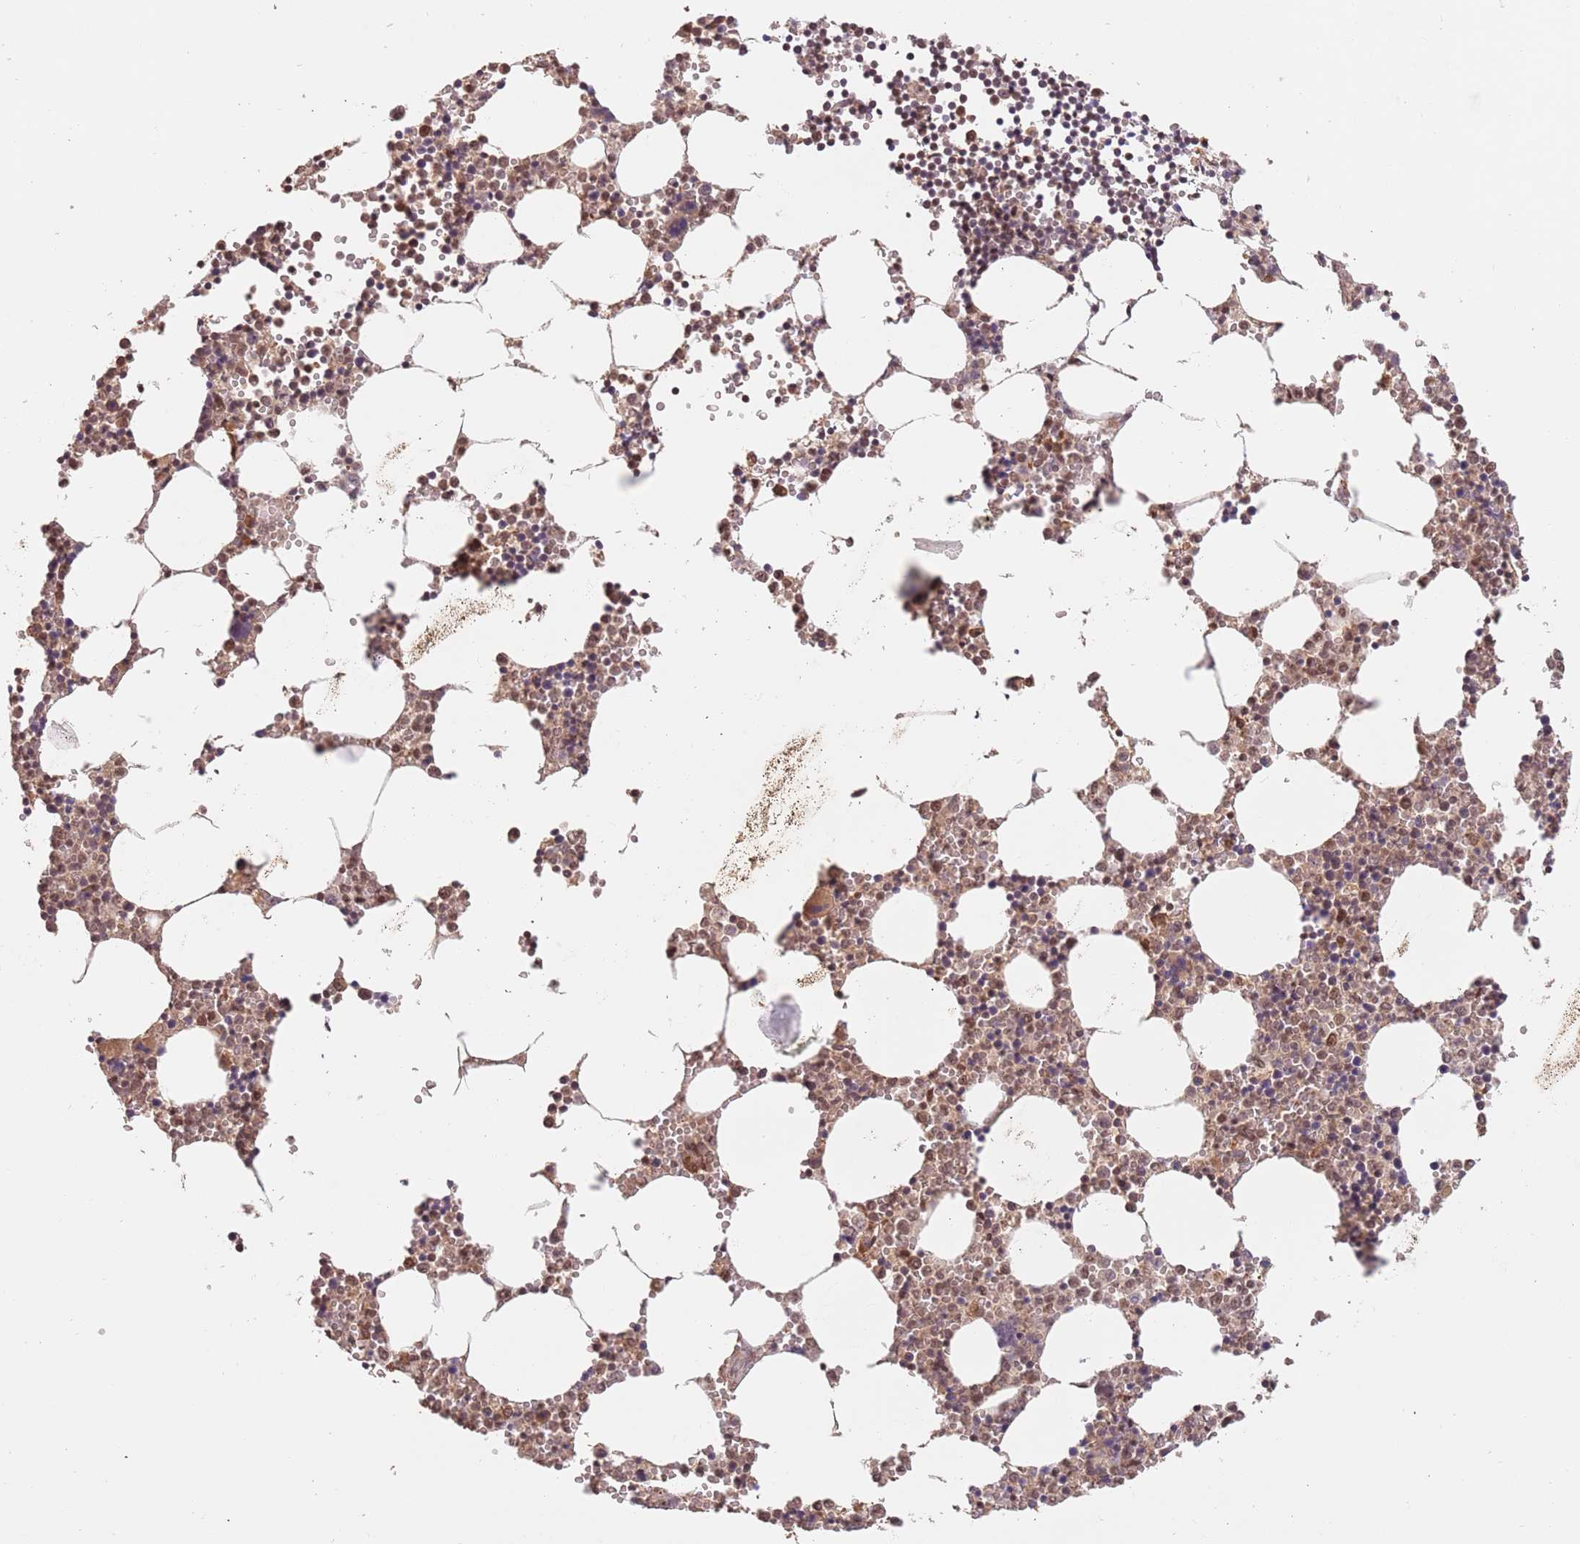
{"staining": {"intensity": "moderate", "quantity": "25%-75%", "location": "cytoplasmic/membranous,nuclear"}, "tissue": "bone marrow", "cell_type": "Hematopoietic cells", "image_type": "normal", "snomed": [{"axis": "morphology", "description": "Normal tissue, NOS"}, {"axis": "topography", "description": "Bone marrow"}], "caption": "The micrograph demonstrates a brown stain indicating the presence of a protein in the cytoplasmic/membranous,nuclear of hematopoietic cells in bone marrow. (Brightfield microscopy of DAB IHC at high magnification).", "gene": "RFXANK", "patient": {"sex": "female", "age": 64}}